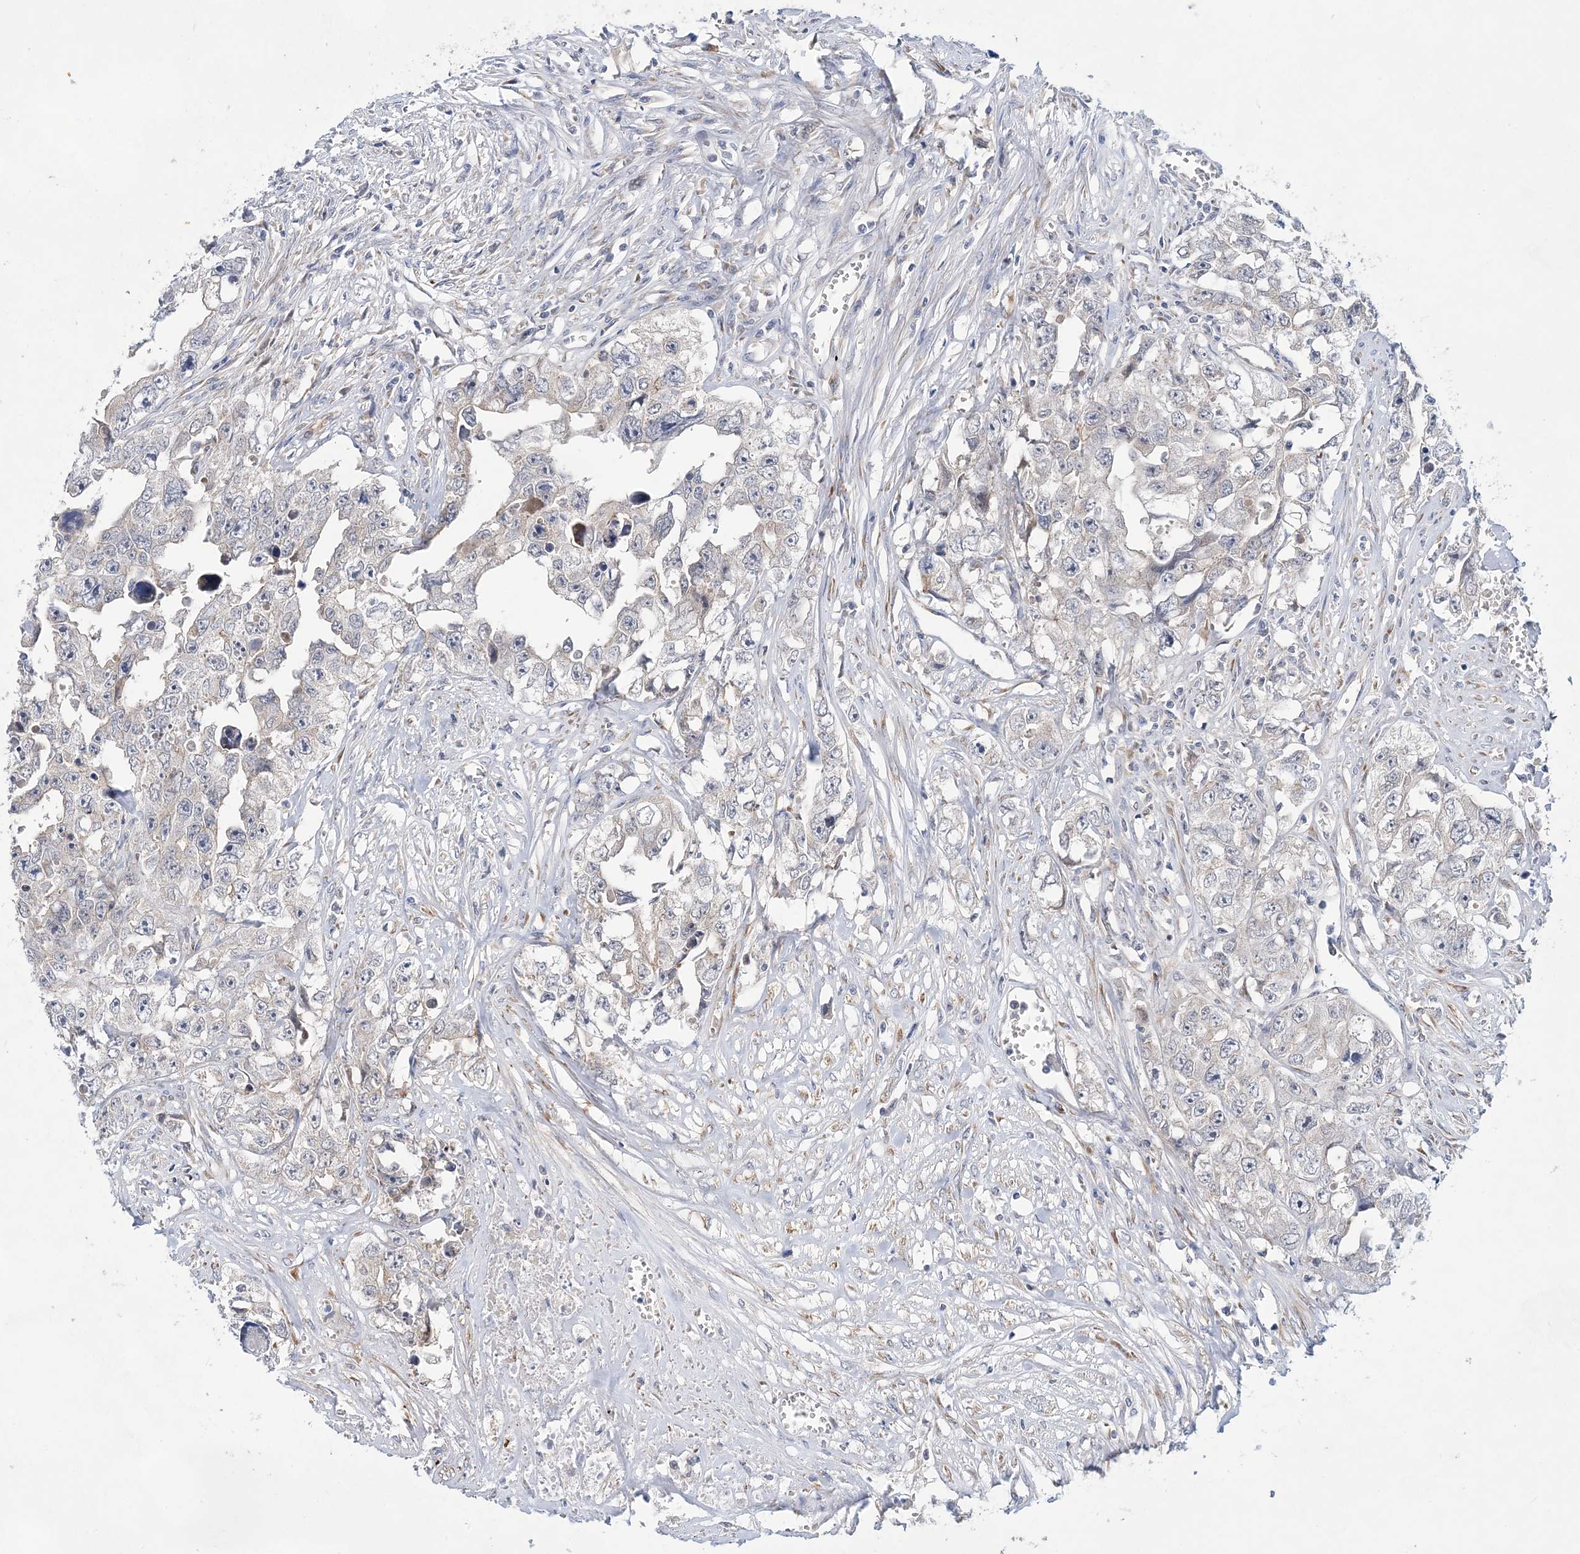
{"staining": {"intensity": "negative", "quantity": "none", "location": "none"}, "tissue": "testis cancer", "cell_type": "Tumor cells", "image_type": "cancer", "snomed": [{"axis": "morphology", "description": "Seminoma, NOS"}, {"axis": "morphology", "description": "Carcinoma, Embryonal, NOS"}, {"axis": "topography", "description": "Testis"}], "caption": "Tumor cells are negative for protein expression in human testis cancer. (Stains: DAB (3,3'-diaminobenzidine) immunohistochemistry with hematoxylin counter stain, Microscopy: brightfield microscopy at high magnification).", "gene": "TRAPPC13", "patient": {"sex": "male", "age": 43}}